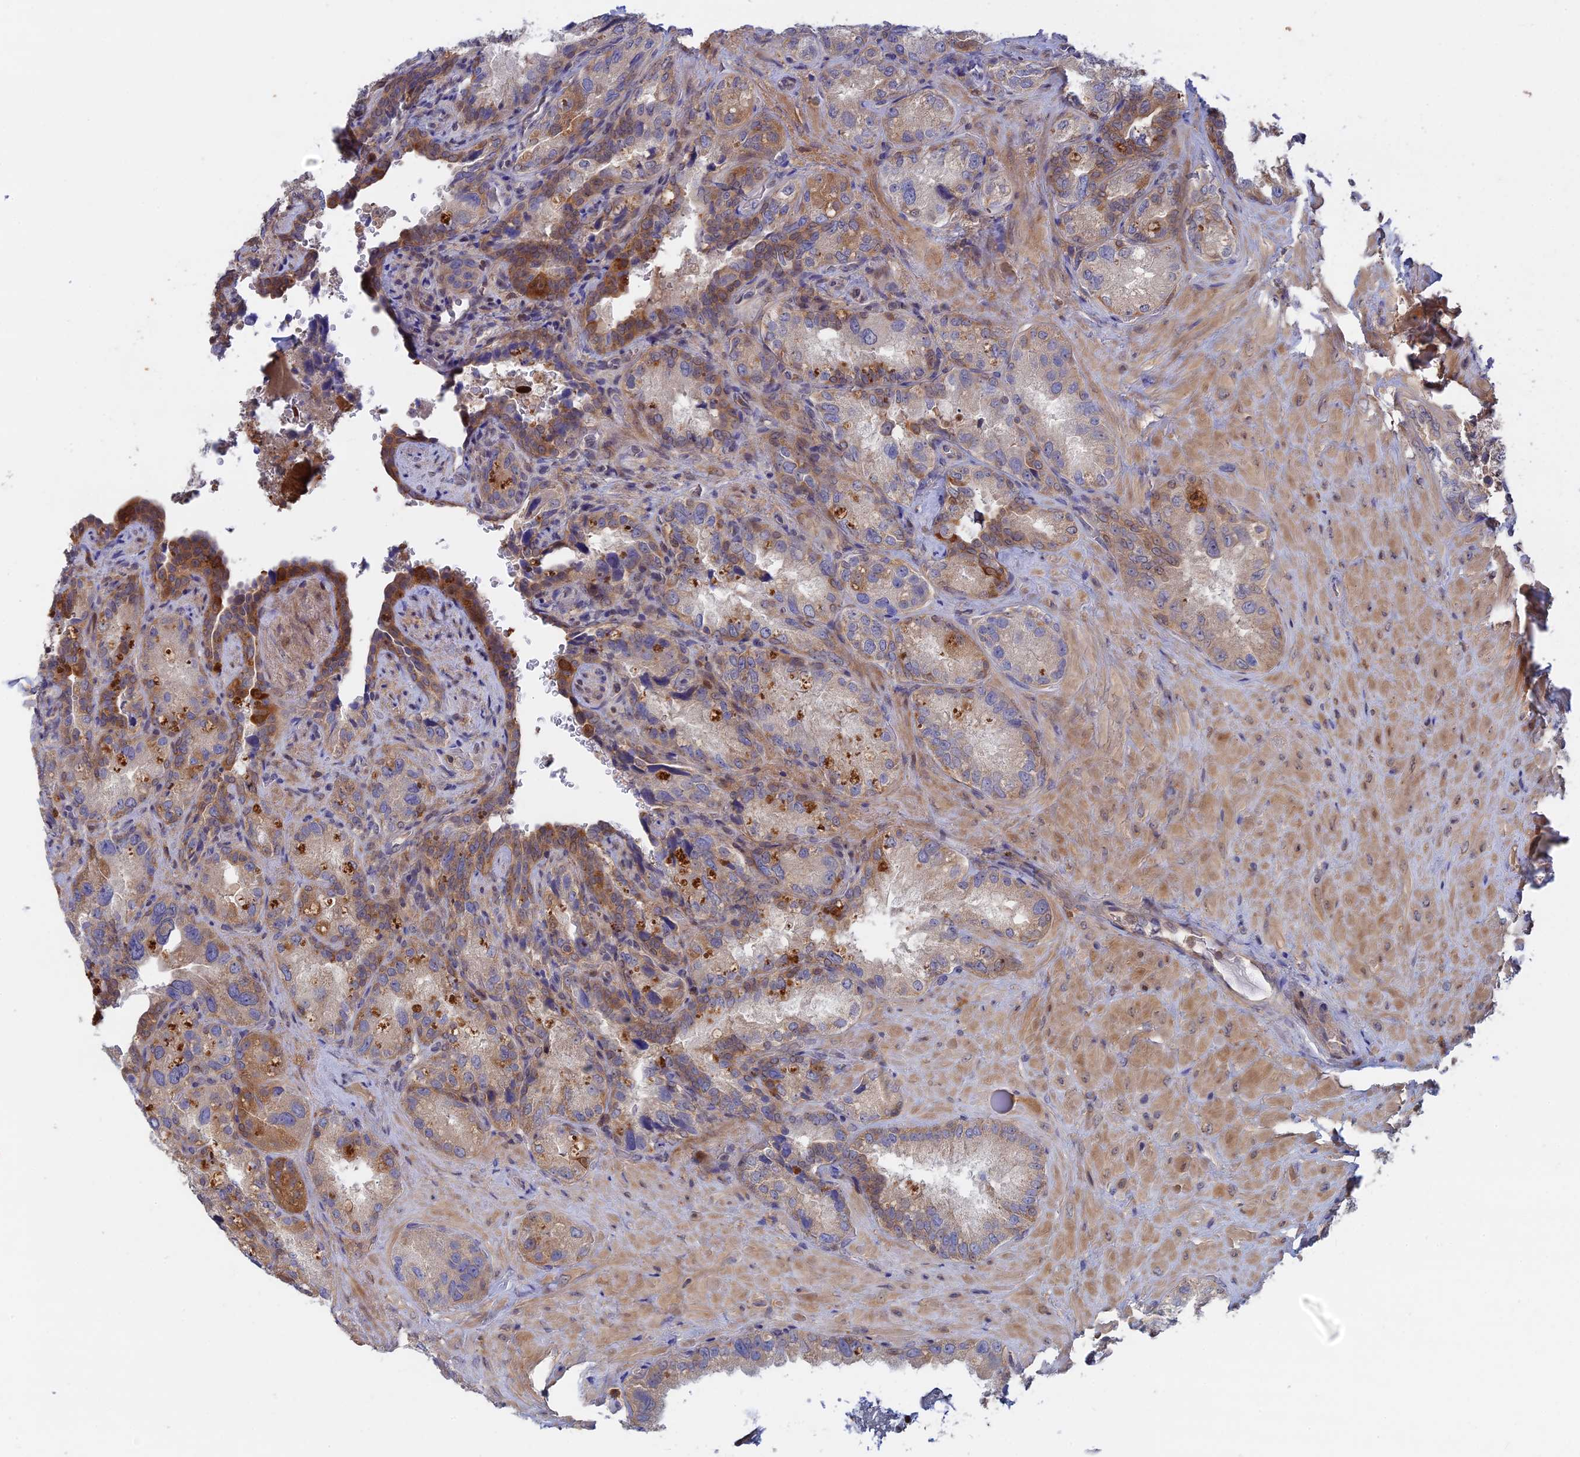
{"staining": {"intensity": "moderate", "quantity": "25%-75%", "location": "cytoplasmic/membranous"}, "tissue": "seminal vesicle", "cell_type": "Glandular cells", "image_type": "normal", "snomed": [{"axis": "morphology", "description": "Normal tissue, NOS"}, {"axis": "topography", "description": "Seminal veicle"}, {"axis": "topography", "description": "Peripheral nerve tissue"}], "caption": "Normal seminal vesicle shows moderate cytoplasmic/membranous positivity in approximately 25%-75% of glandular cells, visualized by immunohistochemistry. Using DAB (3,3'-diaminobenzidine) (brown) and hematoxylin (blue) stains, captured at high magnification using brightfield microscopy.", "gene": "BLVRA", "patient": {"sex": "male", "age": 67}}